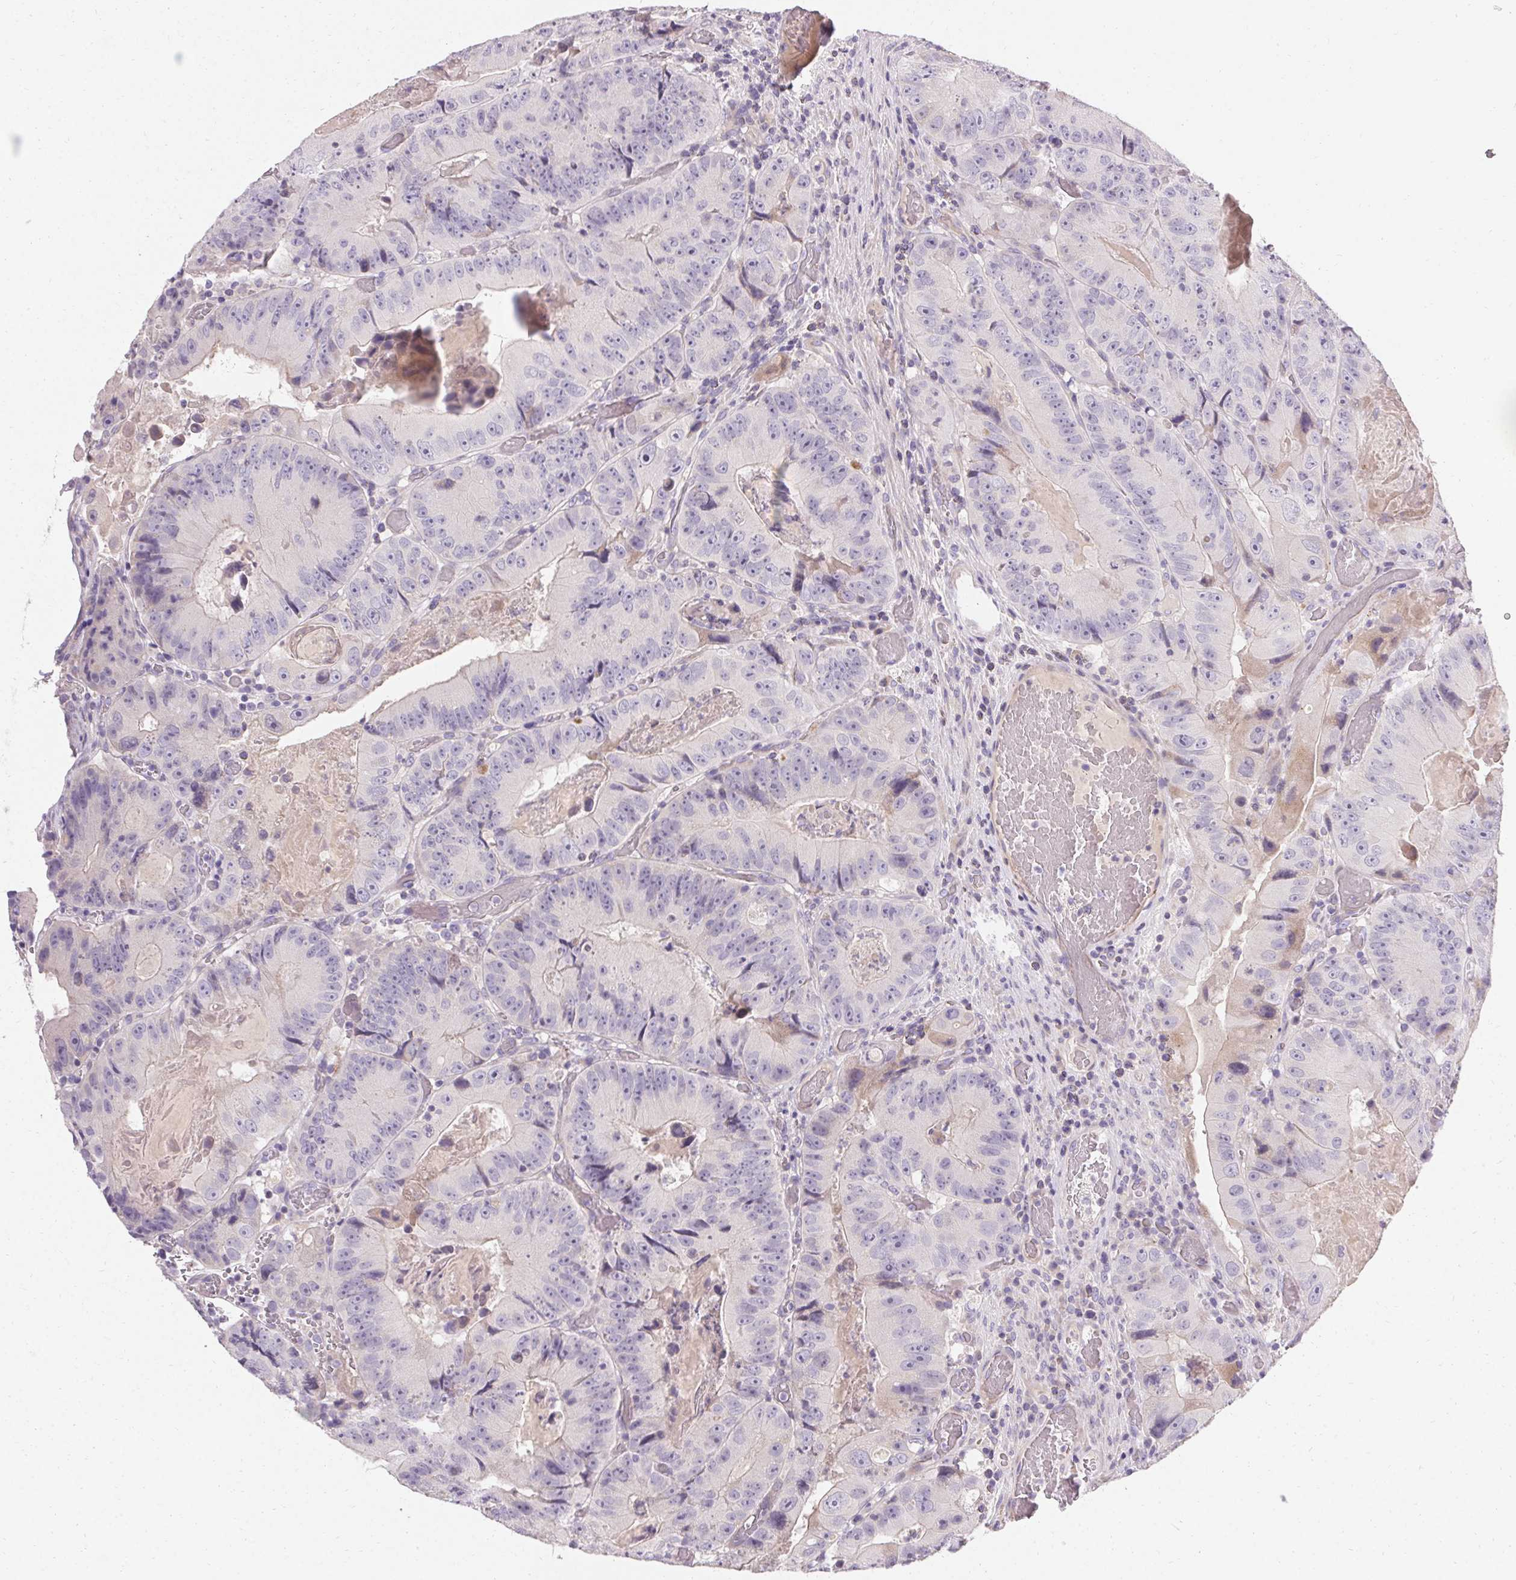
{"staining": {"intensity": "negative", "quantity": "none", "location": "none"}, "tissue": "colorectal cancer", "cell_type": "Tumor cells", "image_type": "cancer", "snomed": [{"axis": "morphology", "description": "Adenocarcinoma, NOS"}, {"axis": "topography", "description": "Colon"}], "caption": "High power microscopy histopathology image of an IHC histopathology image of adenocarcinoma (colorectal), revealing no significant staining in tumor cells.", "gene": "TRIP13", "patient": {"sex": "female", "age": 86}}